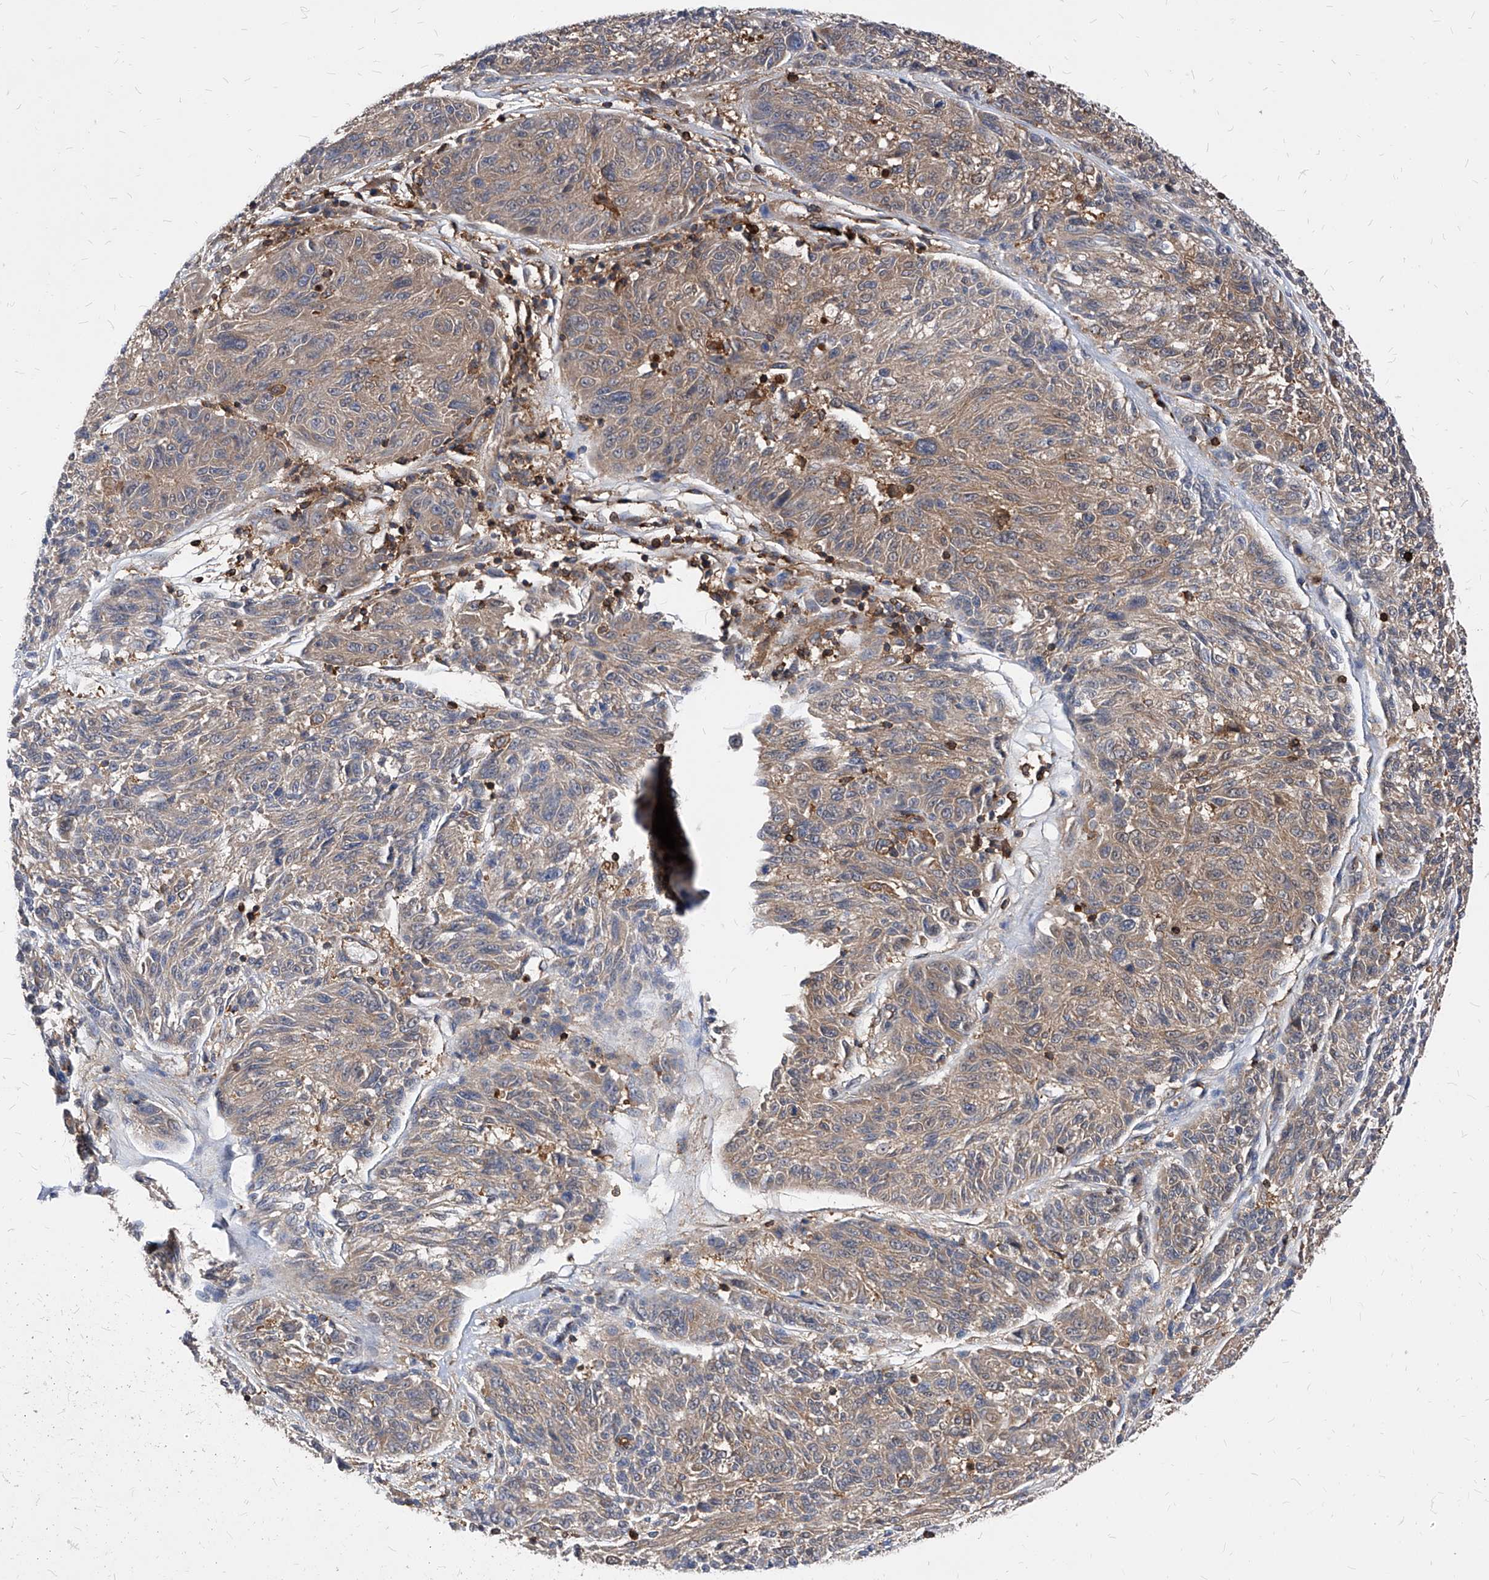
{"staining": {"intensity": "weak", "quantity": "25%-75%", "location": "cytoplasmic/membranous"}, "tissue": "melanoma", "cell_type": "Tumor cells", "image_type": "cancer", "snomed": [{"axis": "morphology", "description": "Malignant melanoma, NOS"}, {"axis": "topography", "description": "Skin"}], "caption": "Immunohistochemistry (IHC) micrograph of neoplastic tissue: melanoma stained using IHC exhibits low levels of weak protein expression localized specifically in the cytoplasmic/membranous of tumor cells, appearing as a cytoplasmic/membranous brown color.", "gene": "ABRACL", "patient": {"sex": "male", "age": 53}}